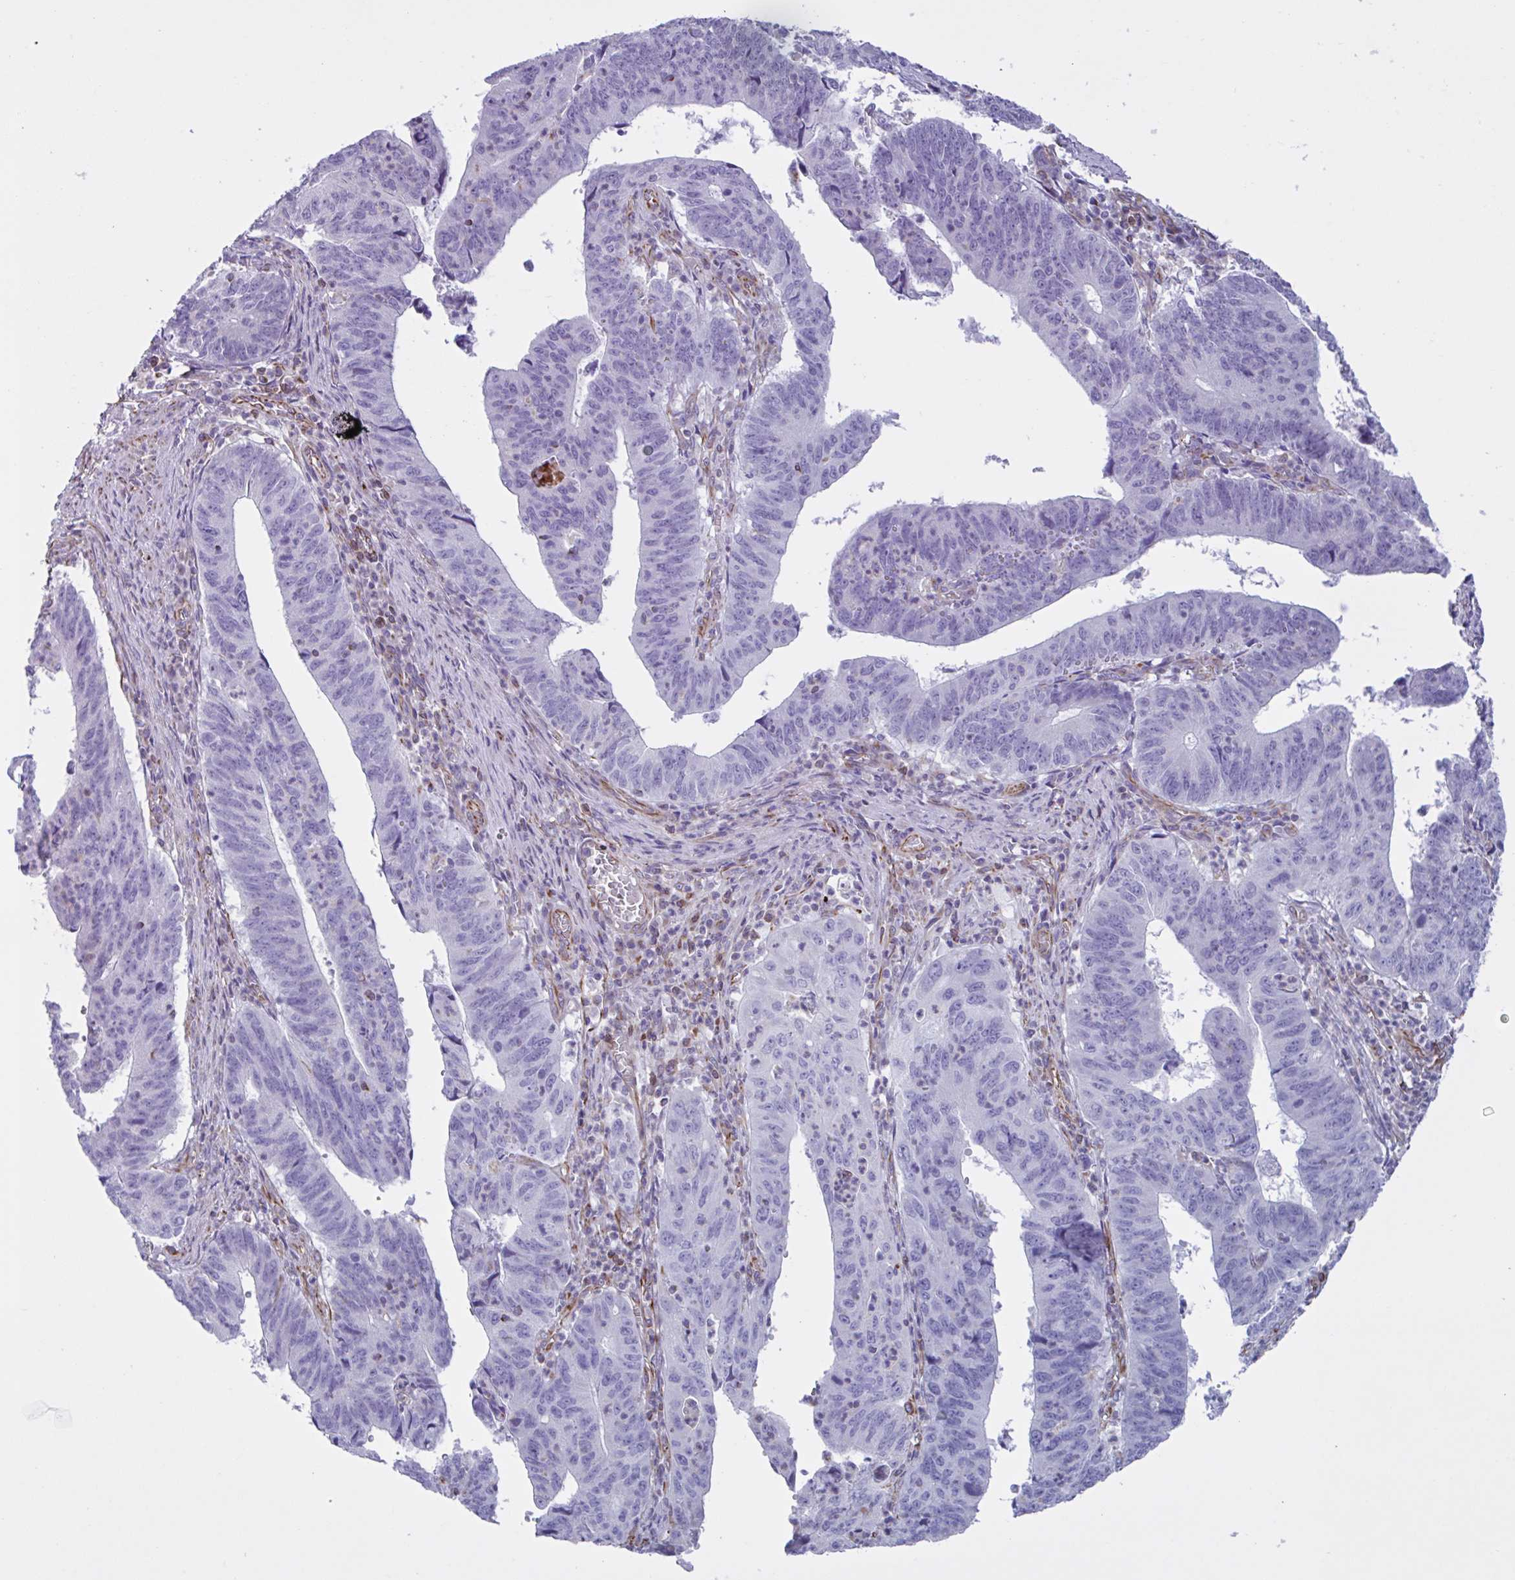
{"staining": {"intensity": "negative", "quantity": "none", "location": "none"}, "tissue": "stomach cancer", "cell_type": "Tumor cells", "image_type": "cancer", "snomed": [{"axis": "morphology", "description": "Adenocarcinoma, NOS"}, {"axis": "topography", "description": "Stomach"}], "caption": "Protein analysis of stomach cancer reveals no significant expression in tumor cells. (DAB immunohistochemistry (IHC) visualized using brightfield microscopy, high magnification).", "gene": "TMEM86B", "patient": {"sex": "male", "age": 59}}